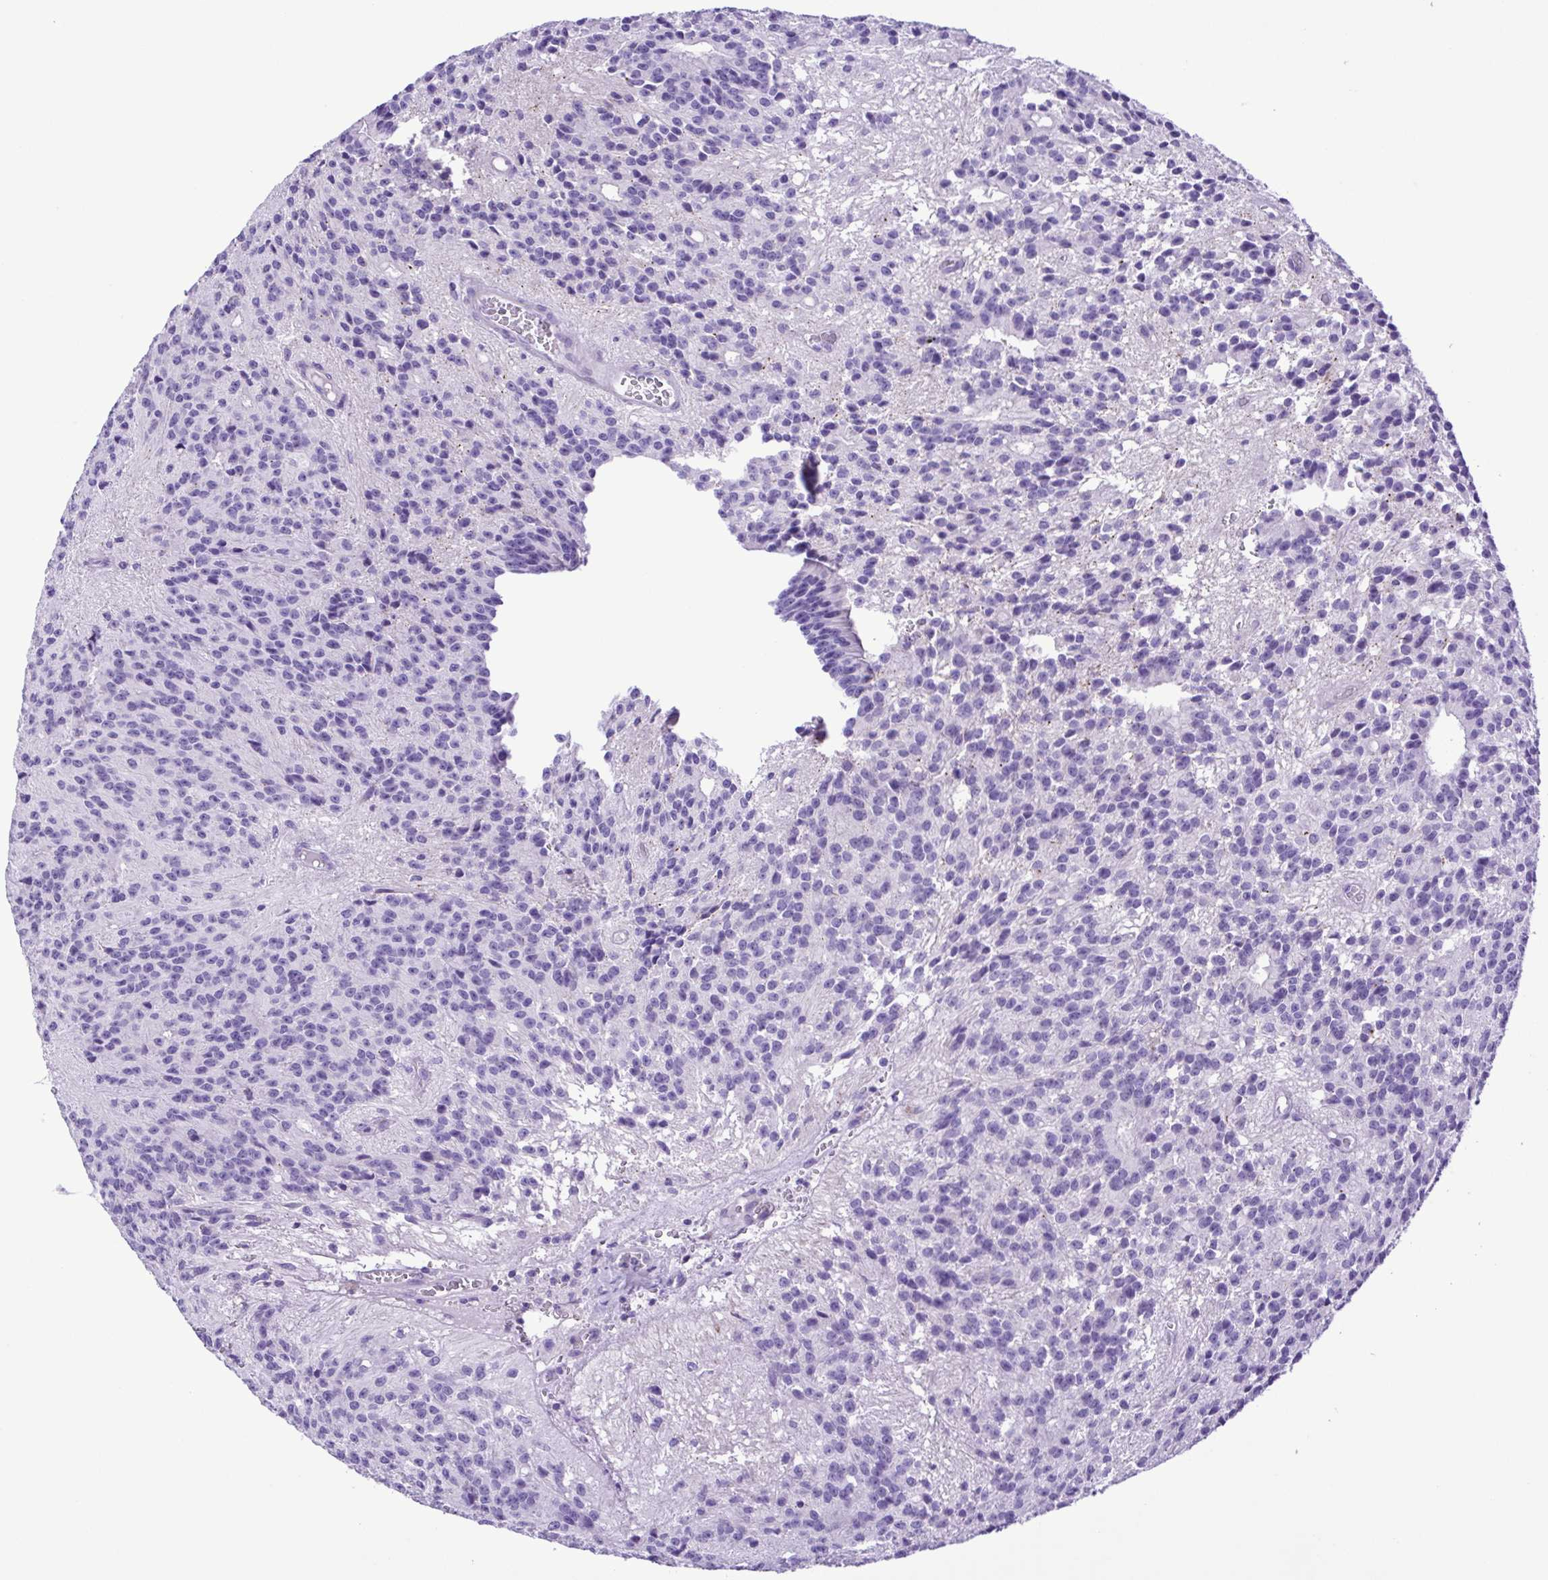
{"staining": {"intensity": "negative", "quantity": "none", "location": "none"}, "tissue": "glioma", "cell_type": "Tumor cells", "image_type": "cancer", "snomed": [{"axis": "morphology", "description": "Glioma, malignant, Low grade"}, {"axis": "topography", "description": "Brain"}], "caption": "Glioma was stained to show a protein in brown. There is no significant staining in tumor cells.", "gene": "SYT1", "patient": {"sex": "male", "age": 31}}